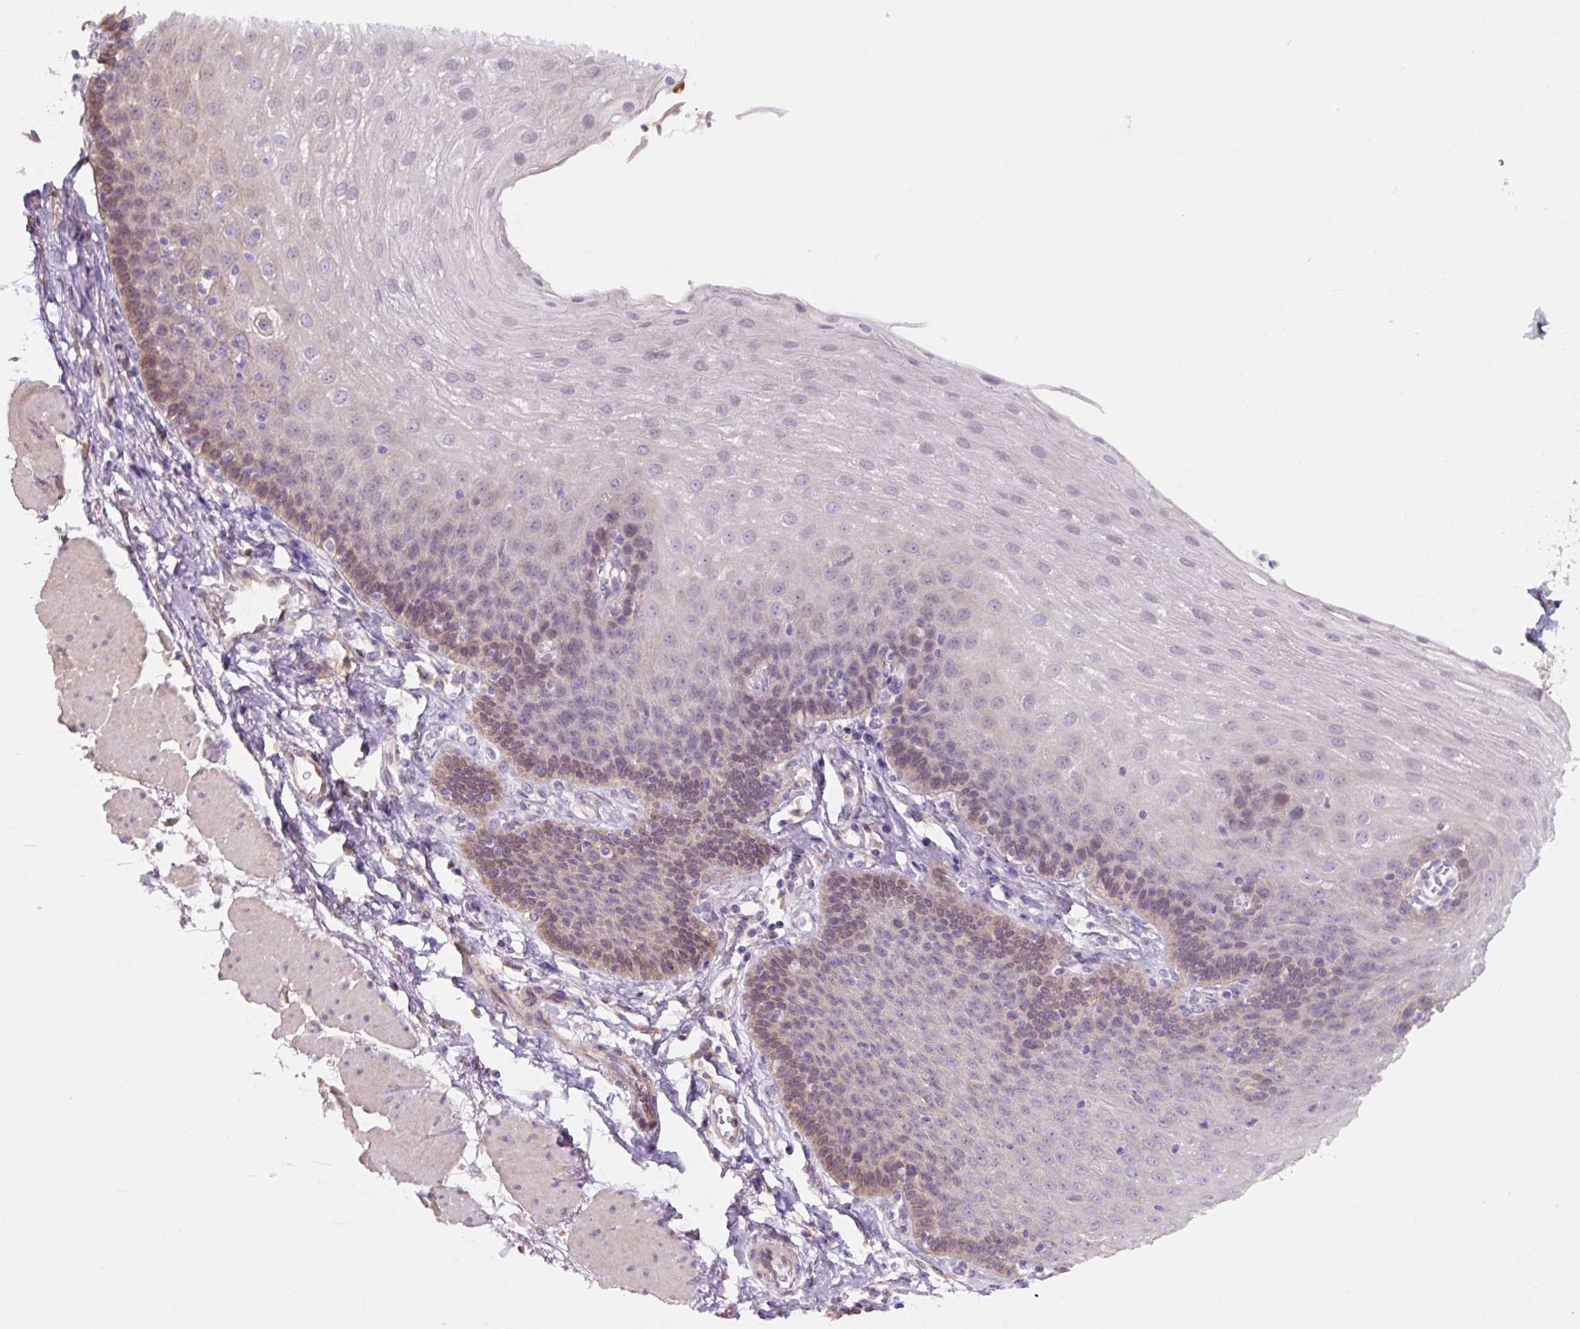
{"staining": {"intensity": "weak", "quantity": "25%-75%", "location": "cytoplasmic/membranous"}, "tissue": "esophagus", "cell_type": "Squamous epithelial cells", "image_type": "normal", "snomed": [{"axis": "morphology", "description": "Normal tissue, NOS"}, {"axis": "topography", "description": "Esophagus"}], "caption": "Immunohistochemistry of normal human esophagus reveals low levels of weak cytoplasmic/membranous positivity in approximately 25%-75% of squamous epithelial cells. The staining is performed using DAB (3,3'-diaminobenzidine) brown chromogen to label protein expression. The nuclei are counter-stained blue using hematoxylin.", "gene": "ASRGL1", "patient": {"sex": "female", "age": 81}}